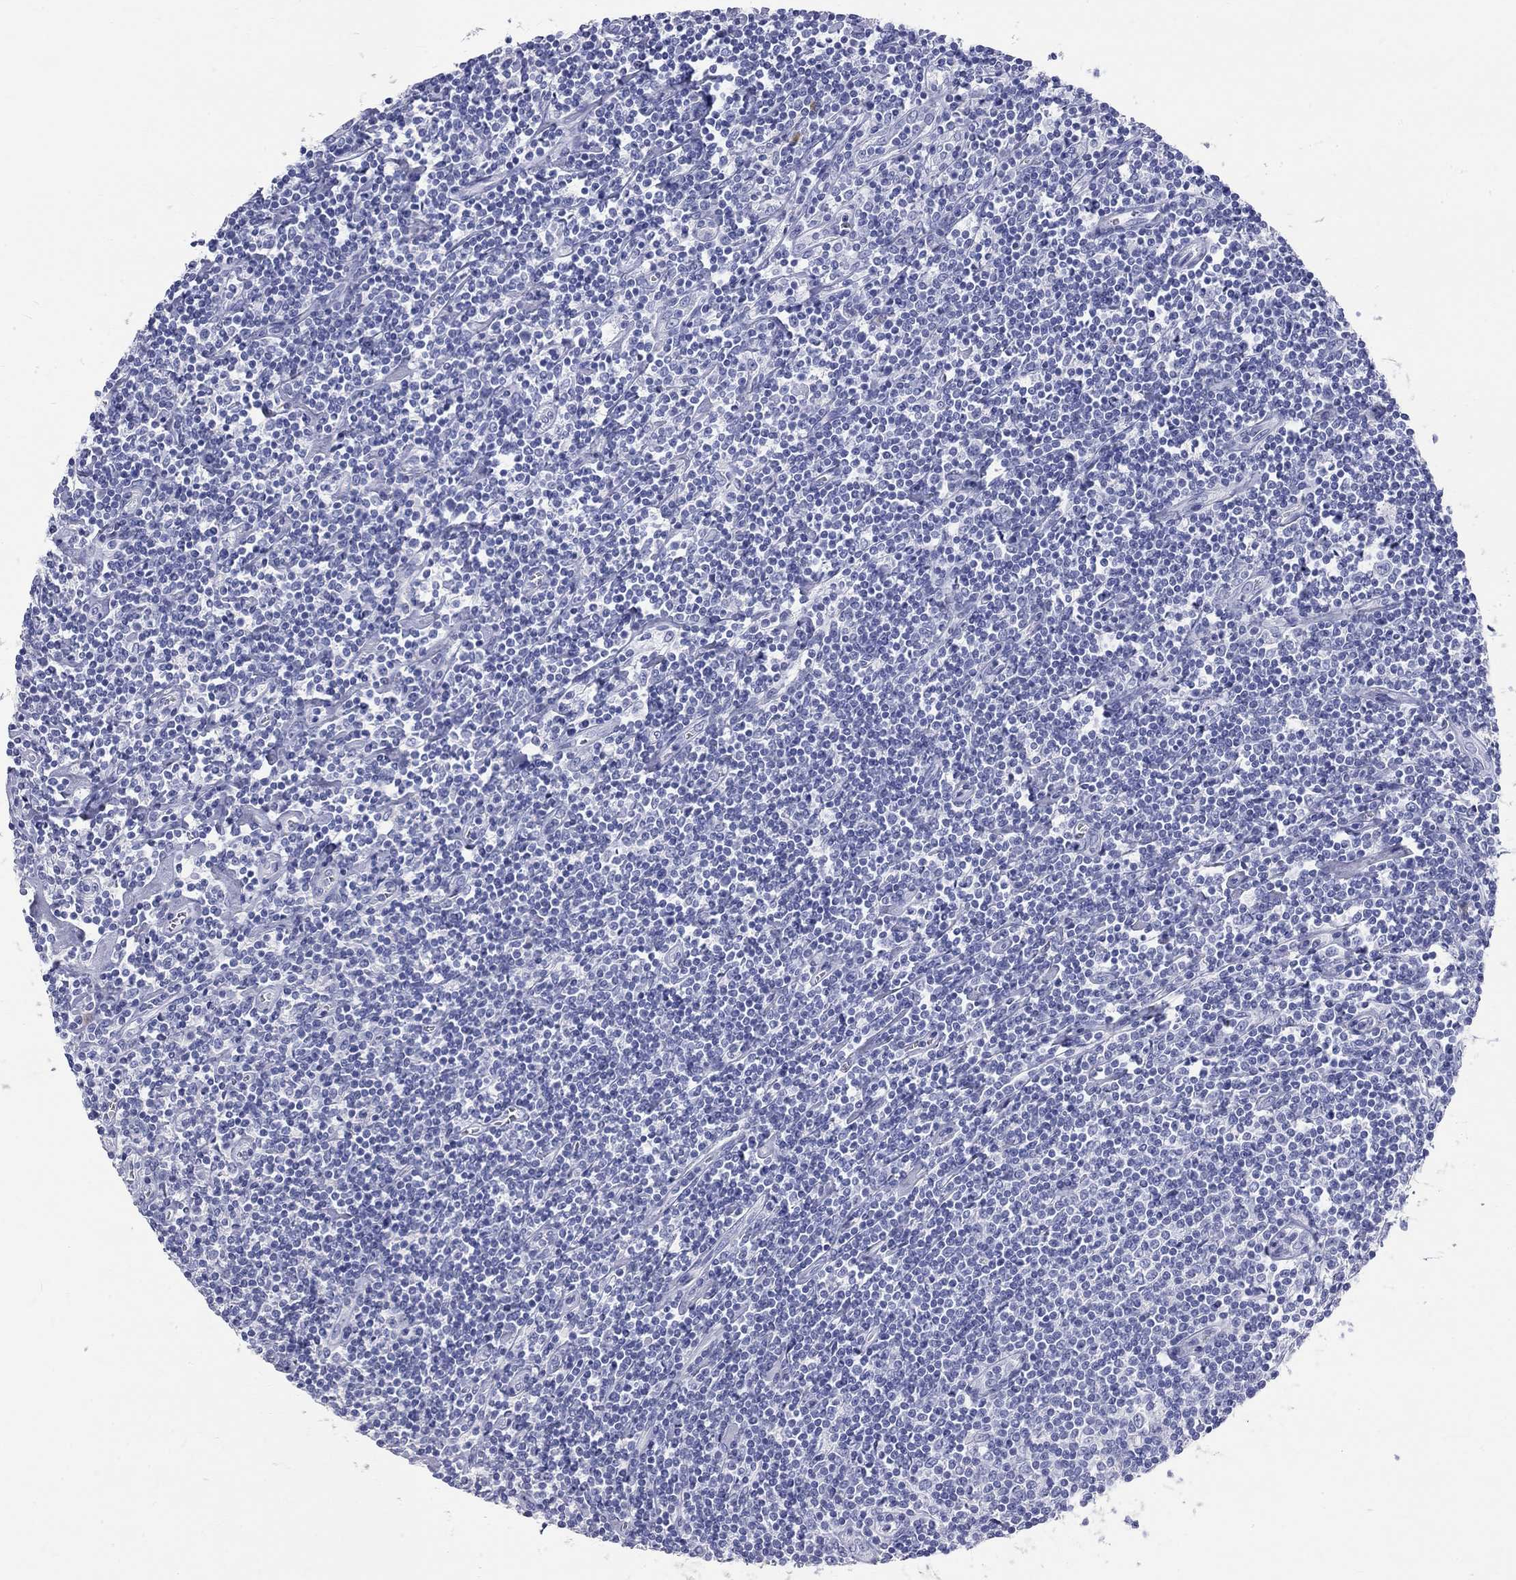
{"staining": {"intensity": "negative", "quantity": "none", "location": "none"}, "tissue": "lymphoma", "cell_type": "Tumor cells", "image_type": "cancer", "snomed": [{"axis": "morphology", "description": "Hodgkin's disease, NOS"}, {"axis": "topography", "description": "Lymph node"}], "caption": "This micrograph is of lymphoma stained with immunohistochemistry (IHC) to label a protein in brown with the nuclei are counter-stained blue. There is no staining in tumor cells.", "gene": "PHOX2B", "patient": {"sex": "male", "age": 40}}